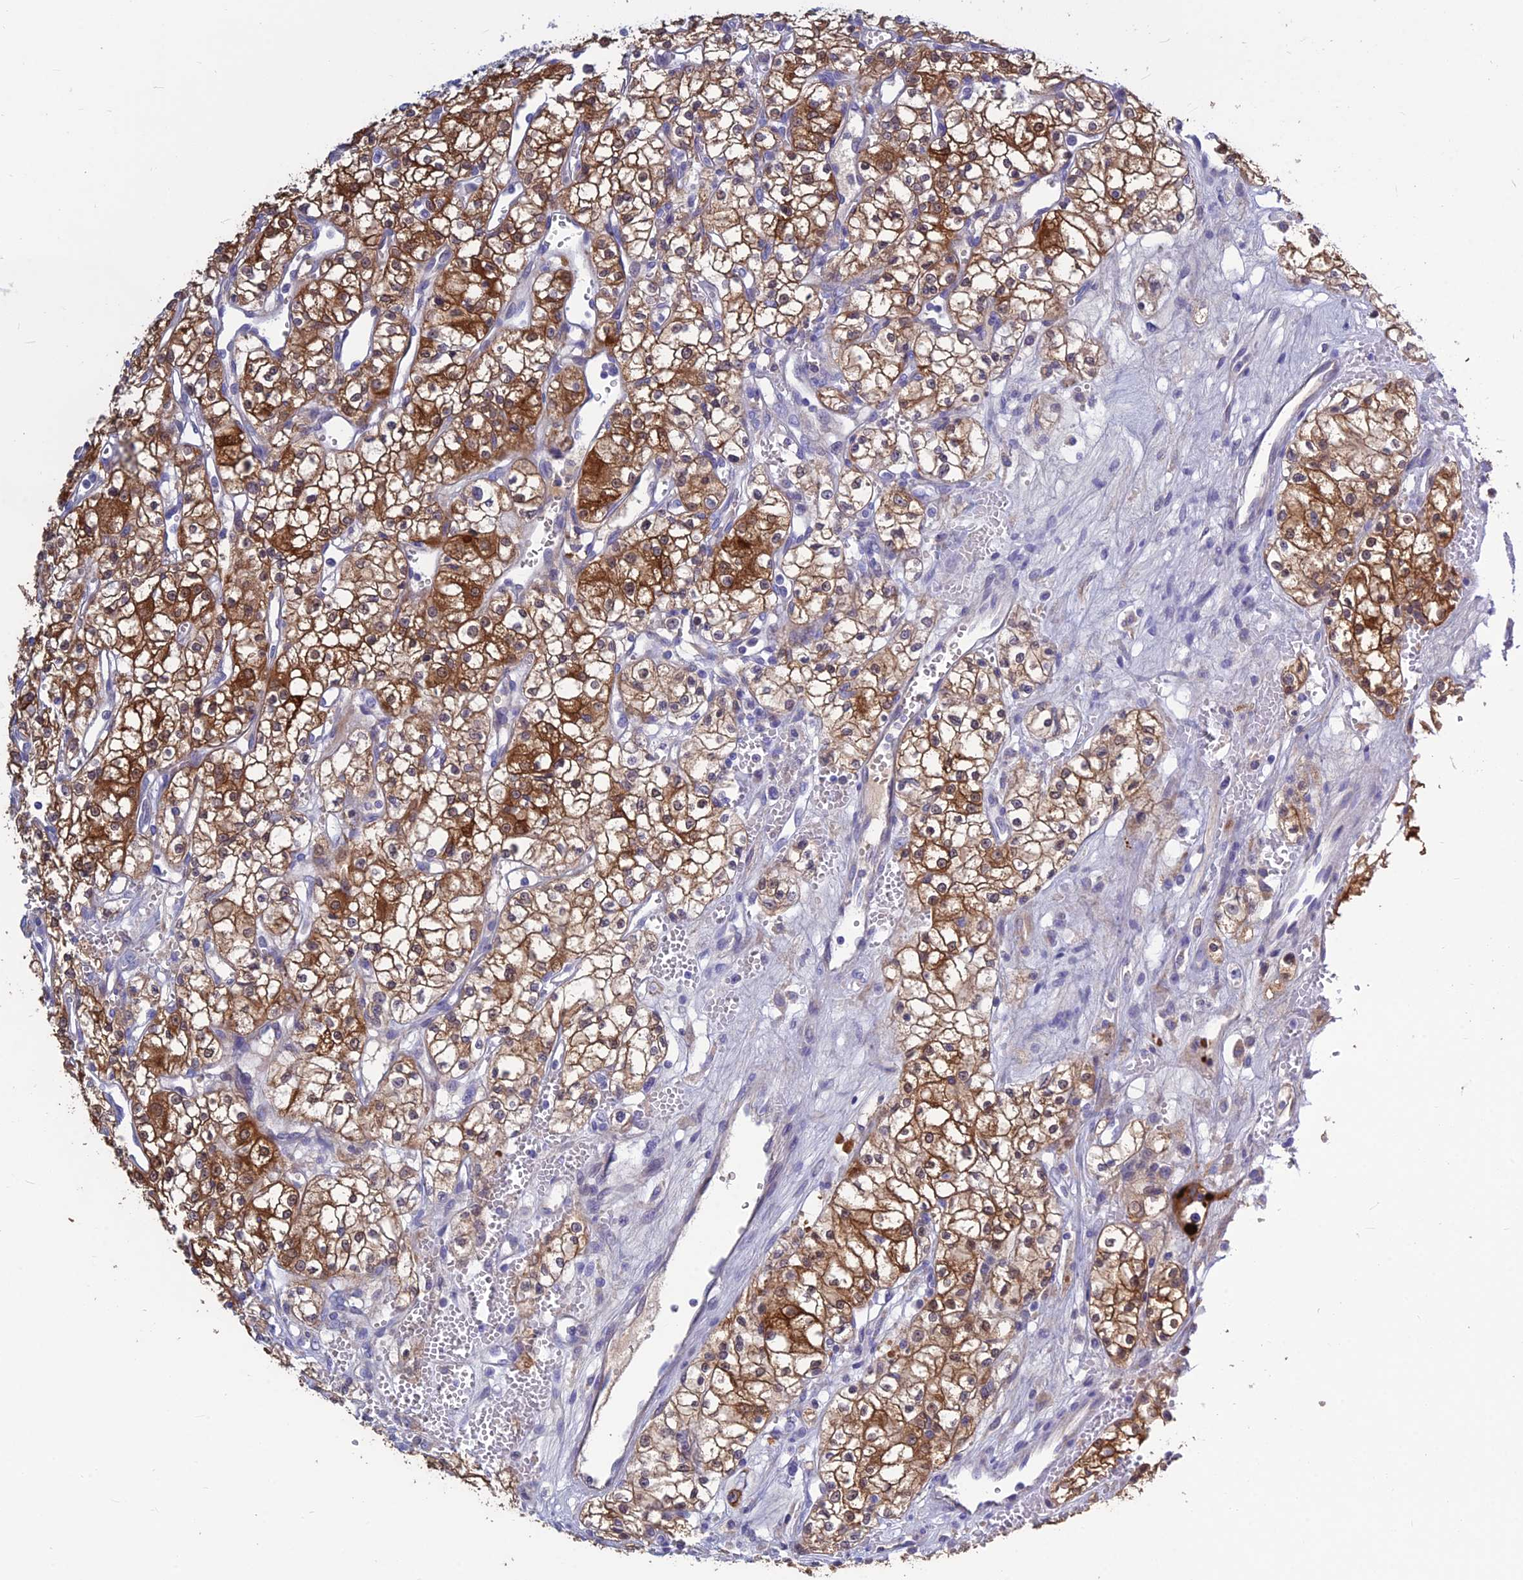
{"staining": {"intensity": "strong", "quantity": ">75%", "location": "cytoplasmic/membranous"}, "tissue": "renal cancer", "cell_type": "Tumor cells", "image_type": "cancer", "snomed": [{"axis": "morphology", "description": "Adenocarcinoma, NOS"}, {"axis": "topography", "description": "Kidney"}], "caption": "This photomicrograph reveals renal cancer (adenocarcinoma) stained with immunohistochemistry (IHC) to label a protein in brown. The cytoplasmic/membranous of tumor cells show strong positivity for the protein. Nuclei are counter-stained blue.", "gene": "BHMT2", "patient": {"sex": "male", "age": 59}}